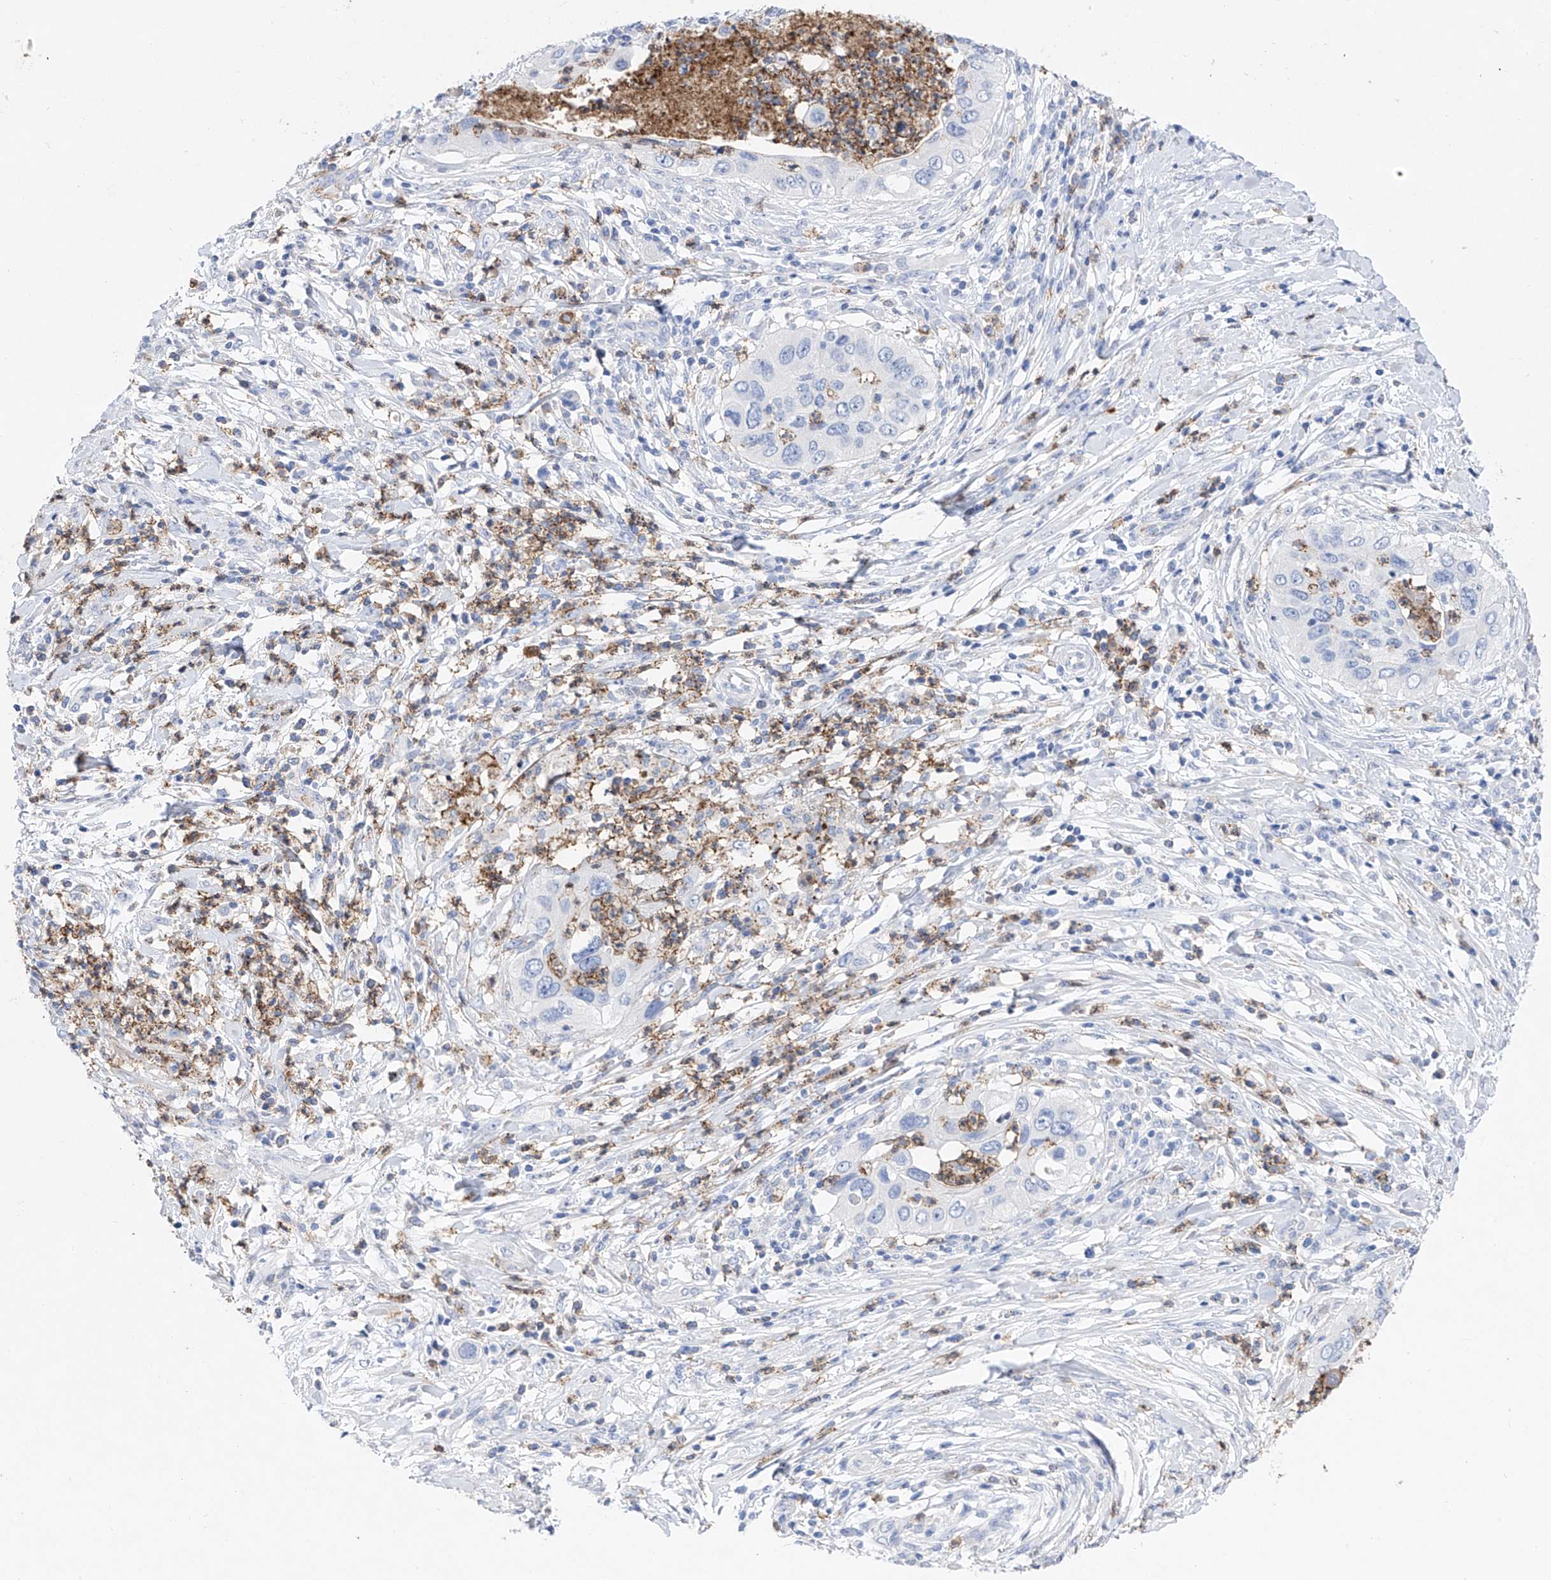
{"staining": {"intensity": "negative", "quantity": "none", "location": "none"}, "tissue": "cervical cancer", "cell_type": "Tumor cells", "image_type": "cancer", "snomed": [{"axis": "morphology", "description": "Squamous cell carcinoma, NOS"}, {"axis": "topography", "description": "Cervix"}], "caption": "IHC of cervical squamous cell carcinoma demonstrates no positivity in tumor cells.", "gene": "TM7SF2", "patient": {"sex": "female", "age": 38}}